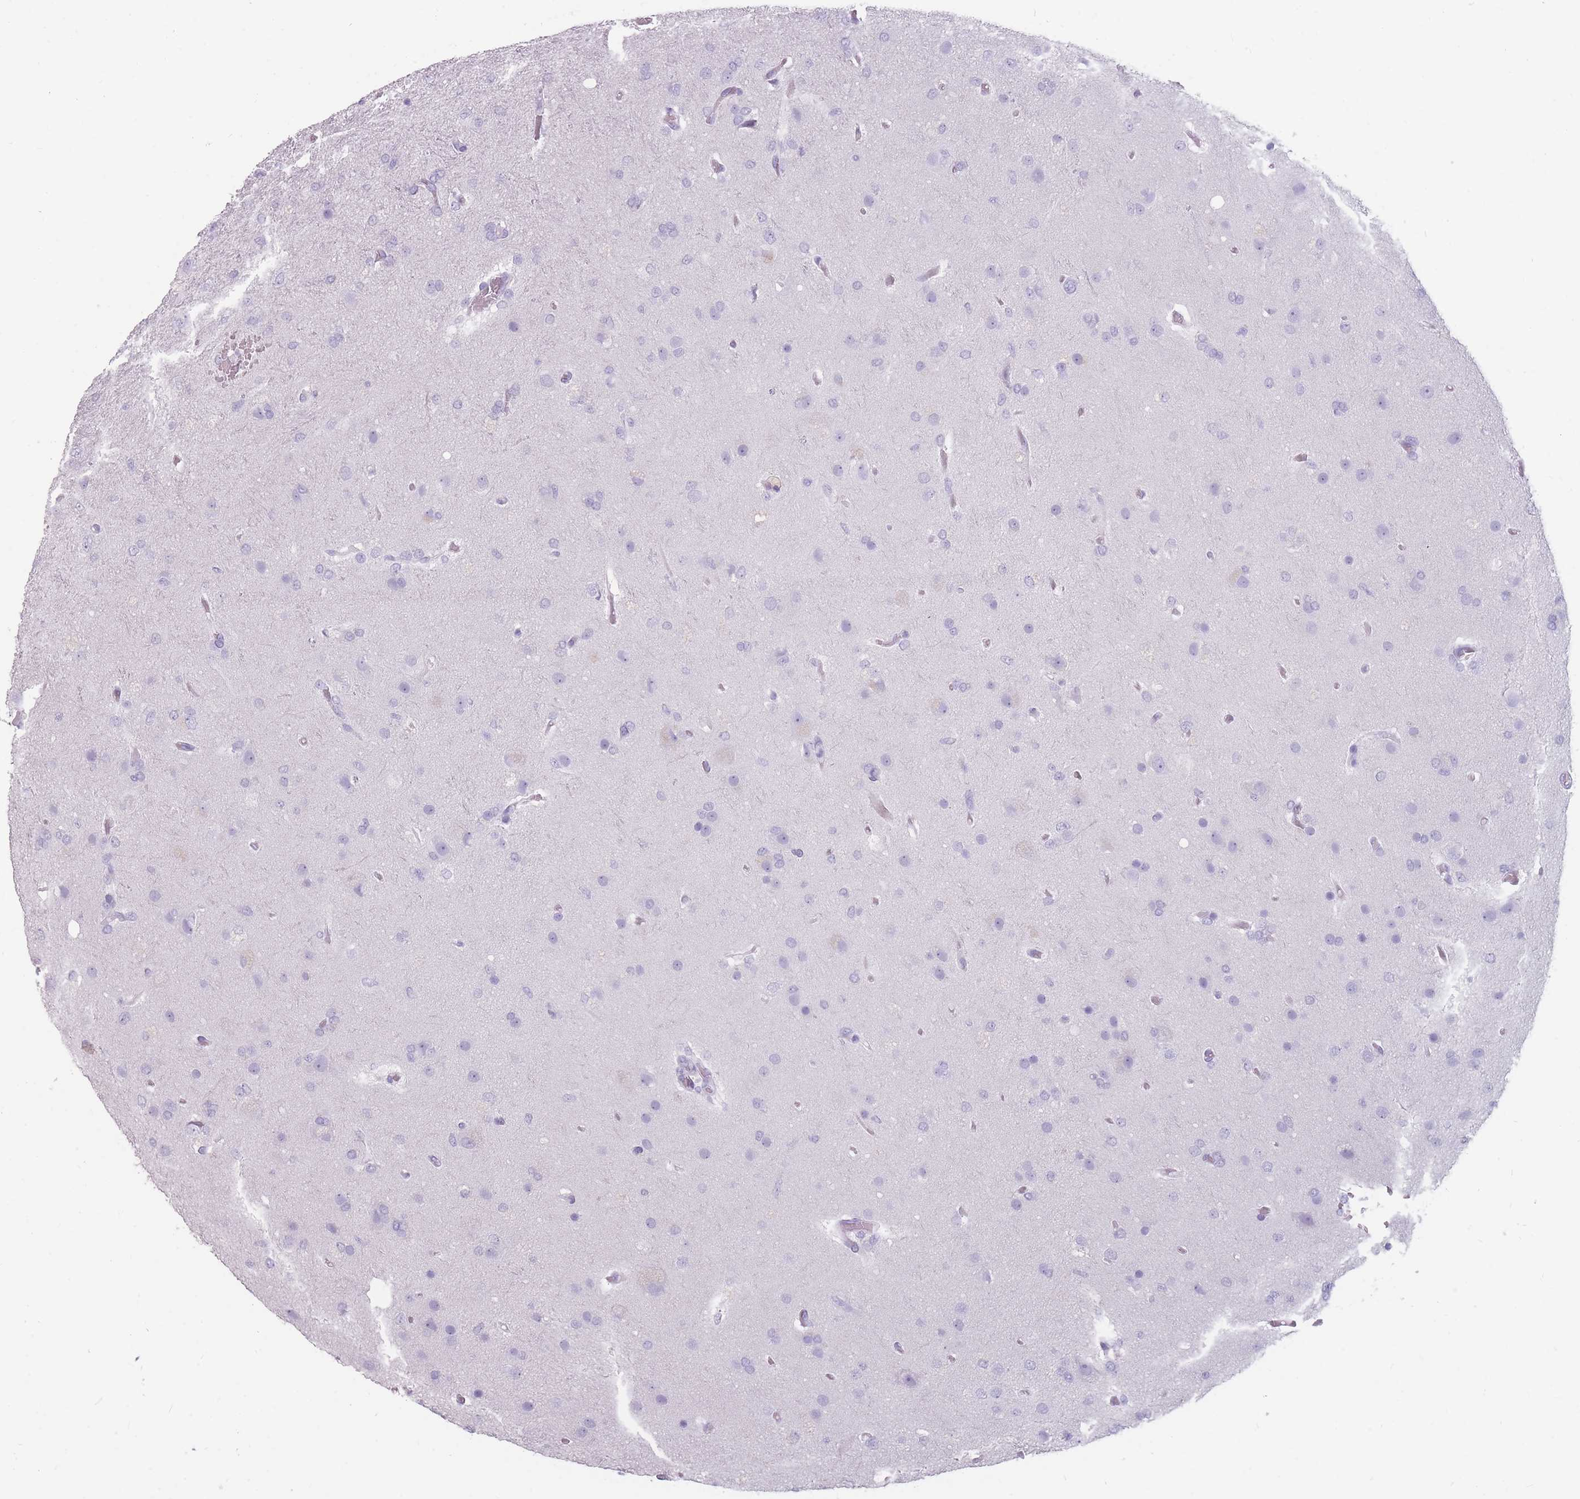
{"staining": {"intensity": "negative", "quantity": "none", "location": "none"}, "tissue": "glioma", "cell_type": "Tumor cells", "image_type": "cancer", "snomed": [{"axis": "morphology", "description": "Glioma, malignant, High grade"}, {"axis": "topography", "description": "Brain"}], "caption": "This is an immunohistochemistry (IHC) image of glioma. There is no positivity in tumor cells.", "gene": "CCNO", "patient": {"sex": "female", "age": 74}}